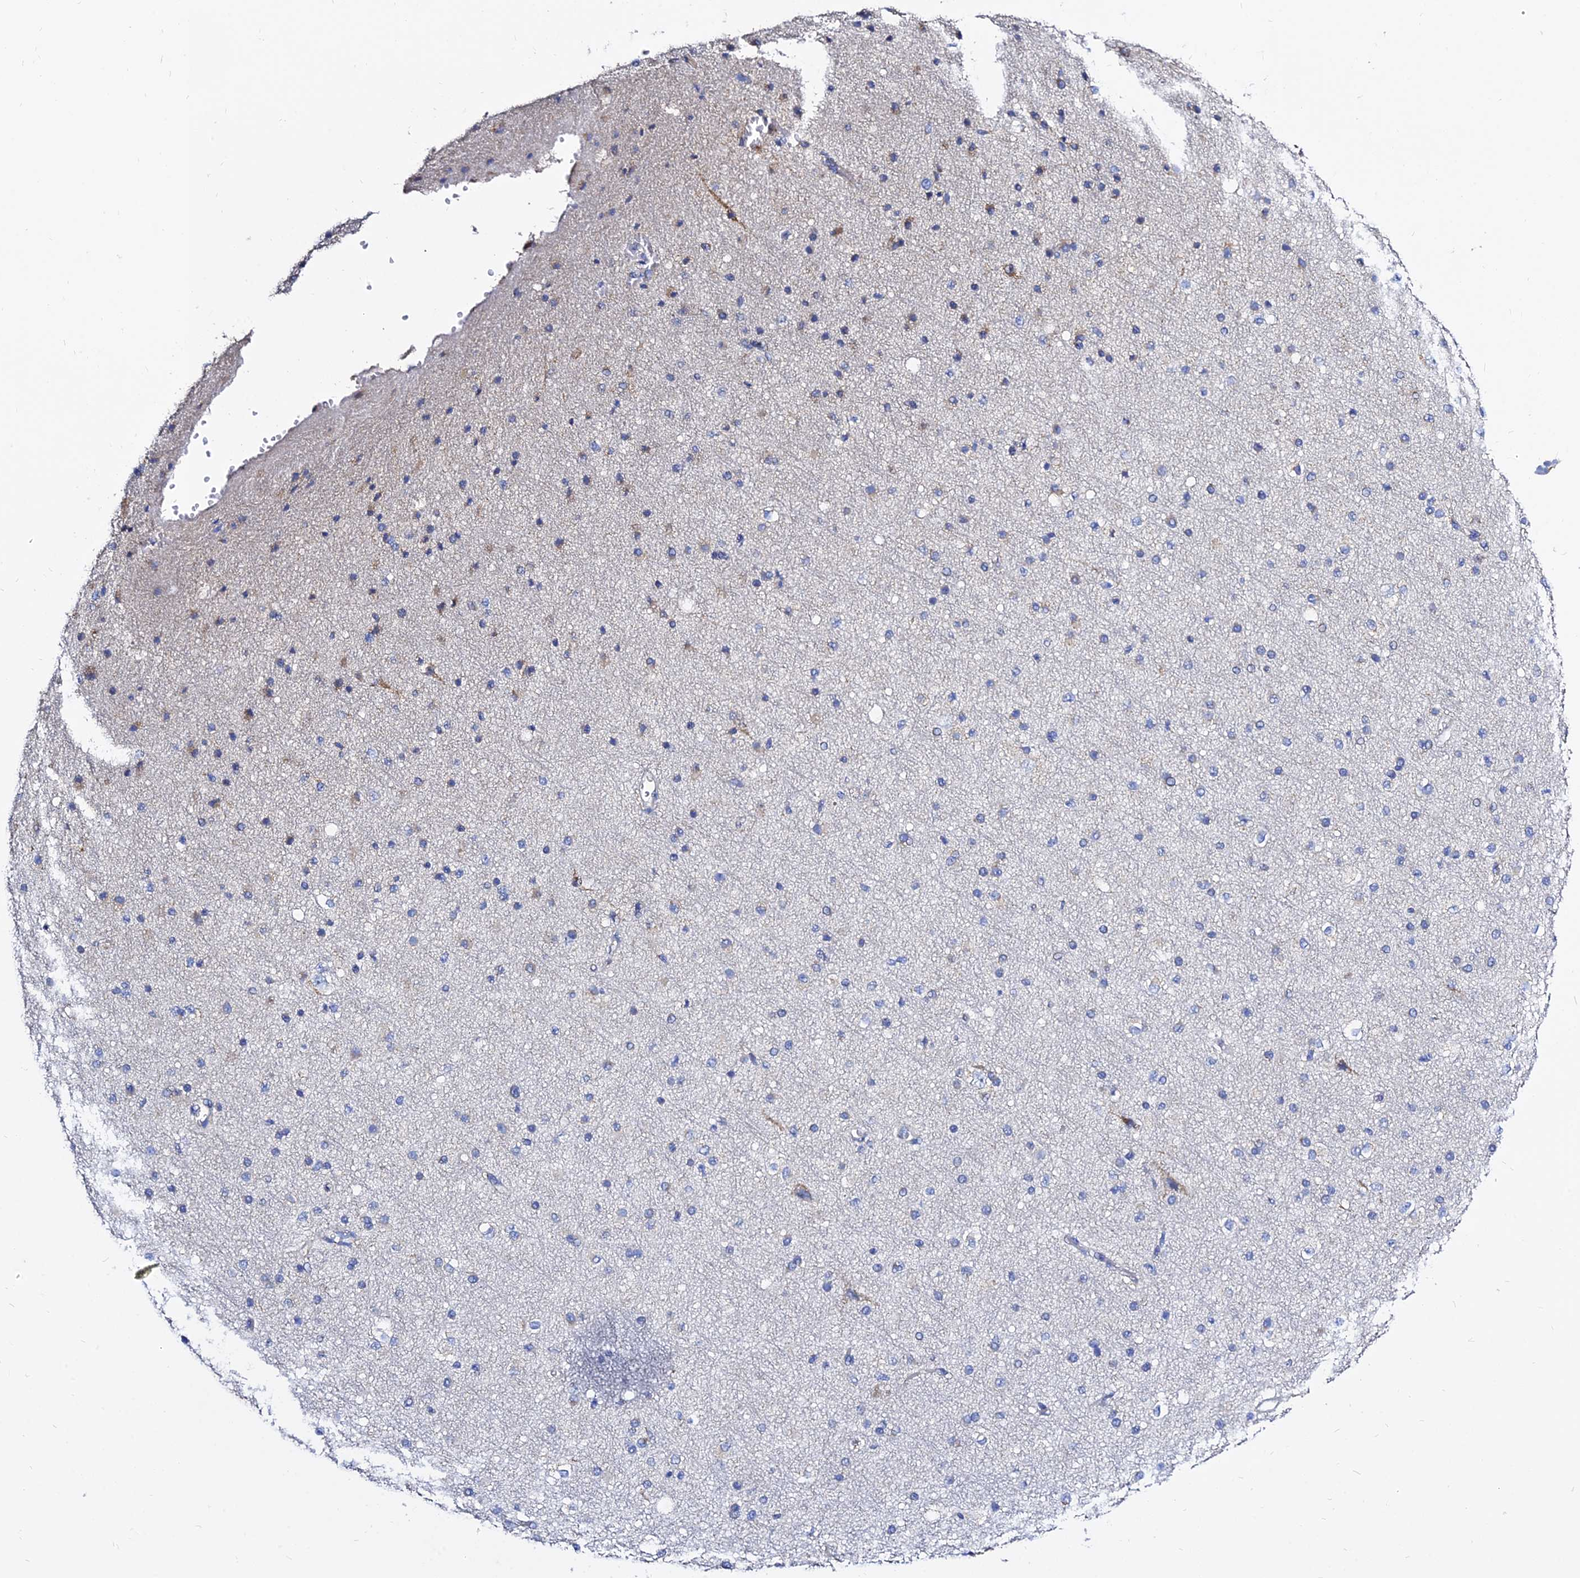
{"staining": {"intensity": "negative", "quantity": "none", "location": "none"}, "tissue": "cerebral cortex", "cell_type": "Endothelial cells", "image_type": "normal", "snomed": [{"axis": "morphology", "description": "Normal tissue, NOS"}, {"axis": "morphology", "description": "Developmental malformation"}, {"axis": "topography", "description": "Cerebral cortex"}], "caption": "IHC micrograph of benign cerebral cortex: human cerebral cortex stained with DAB exhibits no significant protein staining in endothelial cells. Nuclei are stained in blue.", "gene": "TYW5", "patient": {"sex": "female", "age": 30}}